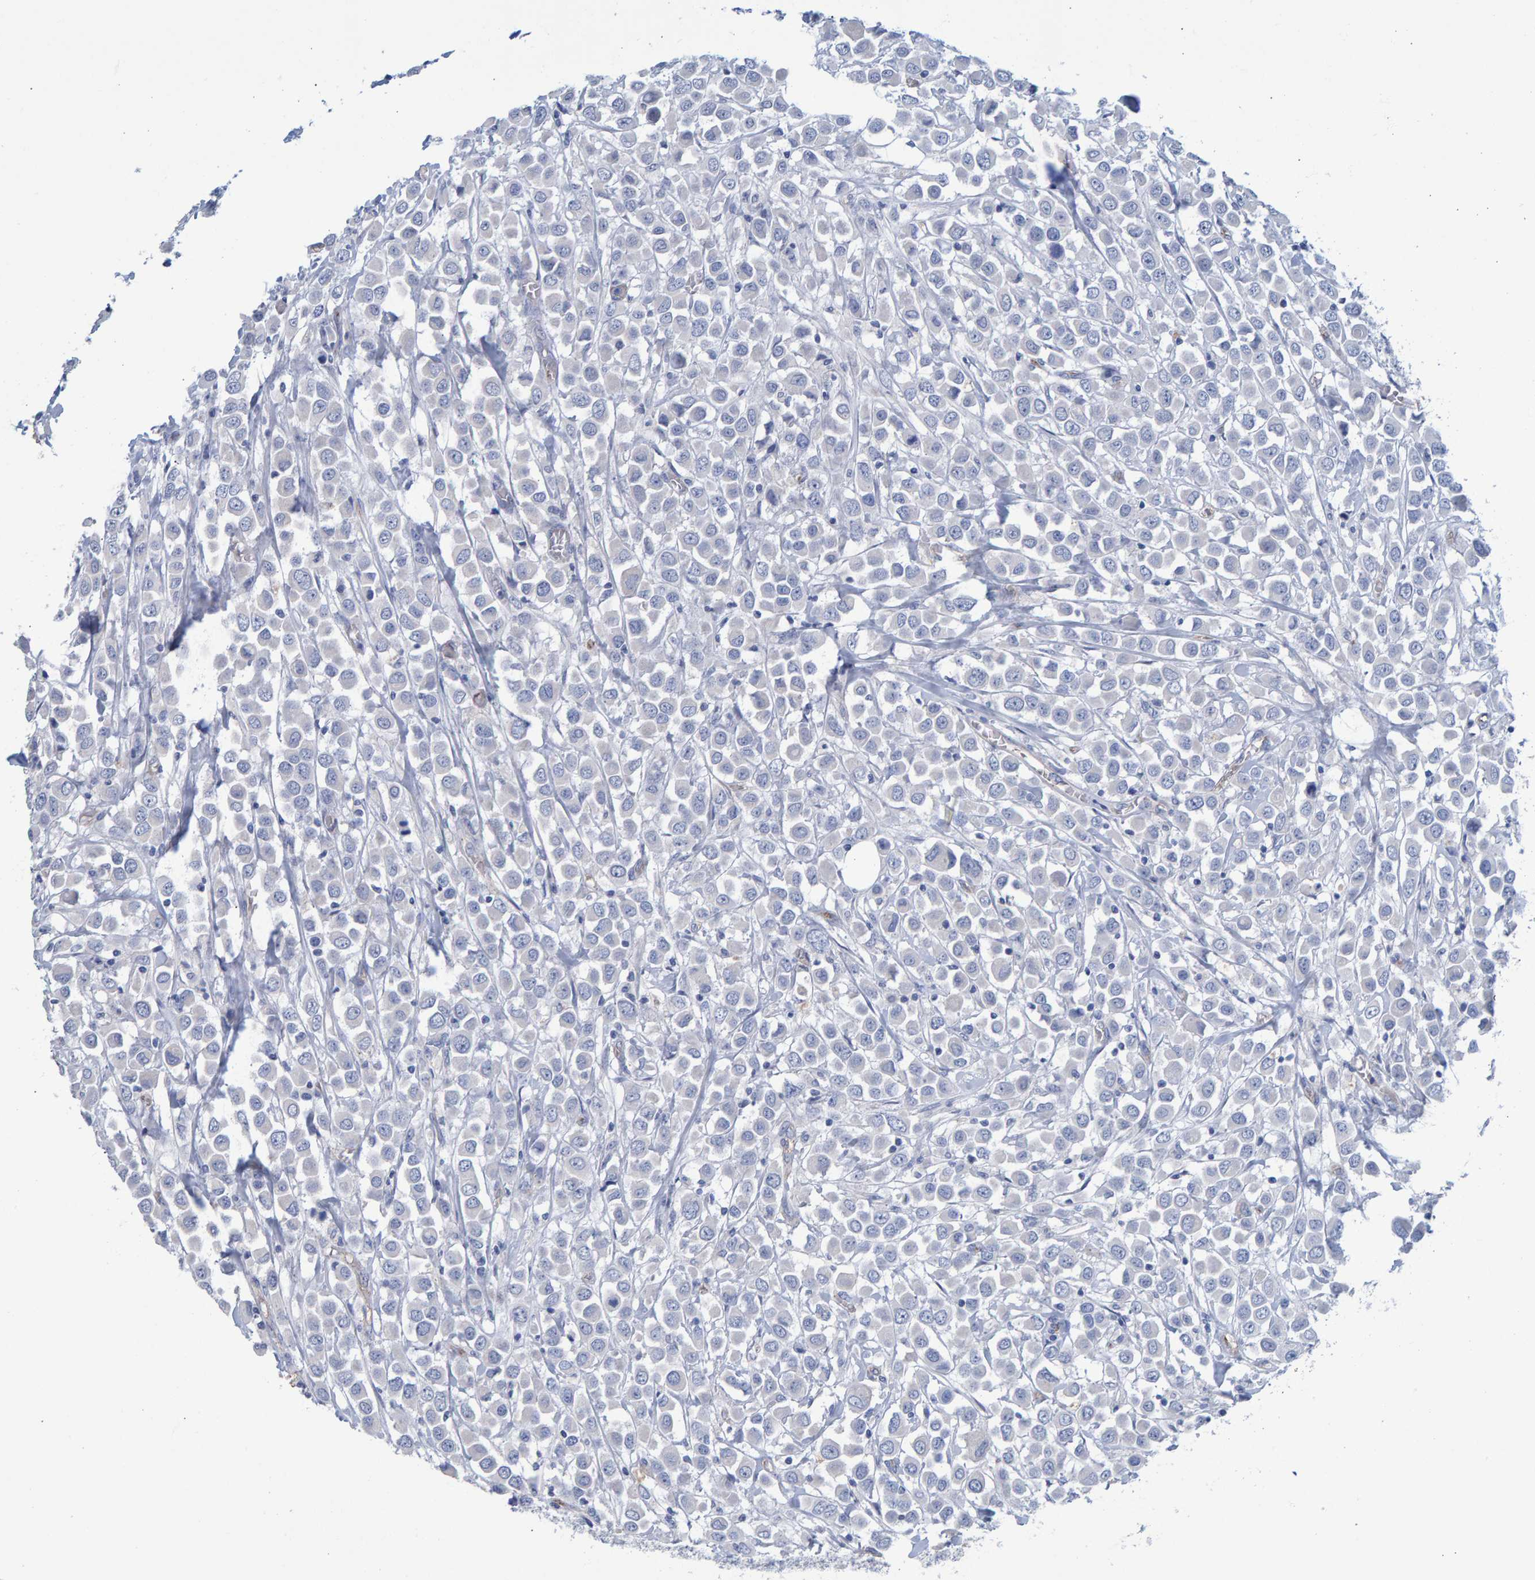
{"staining": {"intensity": "negative", "quantity": "none", "location": "none"}, "tissue": "breast cancer", "cell_type": "Tumor cells", "image_type": "cancer", "snomed": [{"axis": "morphology", "description": "Duct carcinoma"}, {"axis": "topography", "description": "Breast"}], "caption": "This micrograph is of breast cancer stained with IHC to label a protein in brown with the nuclei are counter-stained blue. There is no positivity in tumor cells.", "gene": "SLC34A3", "patient": {"sex": "female", "age": 61}}